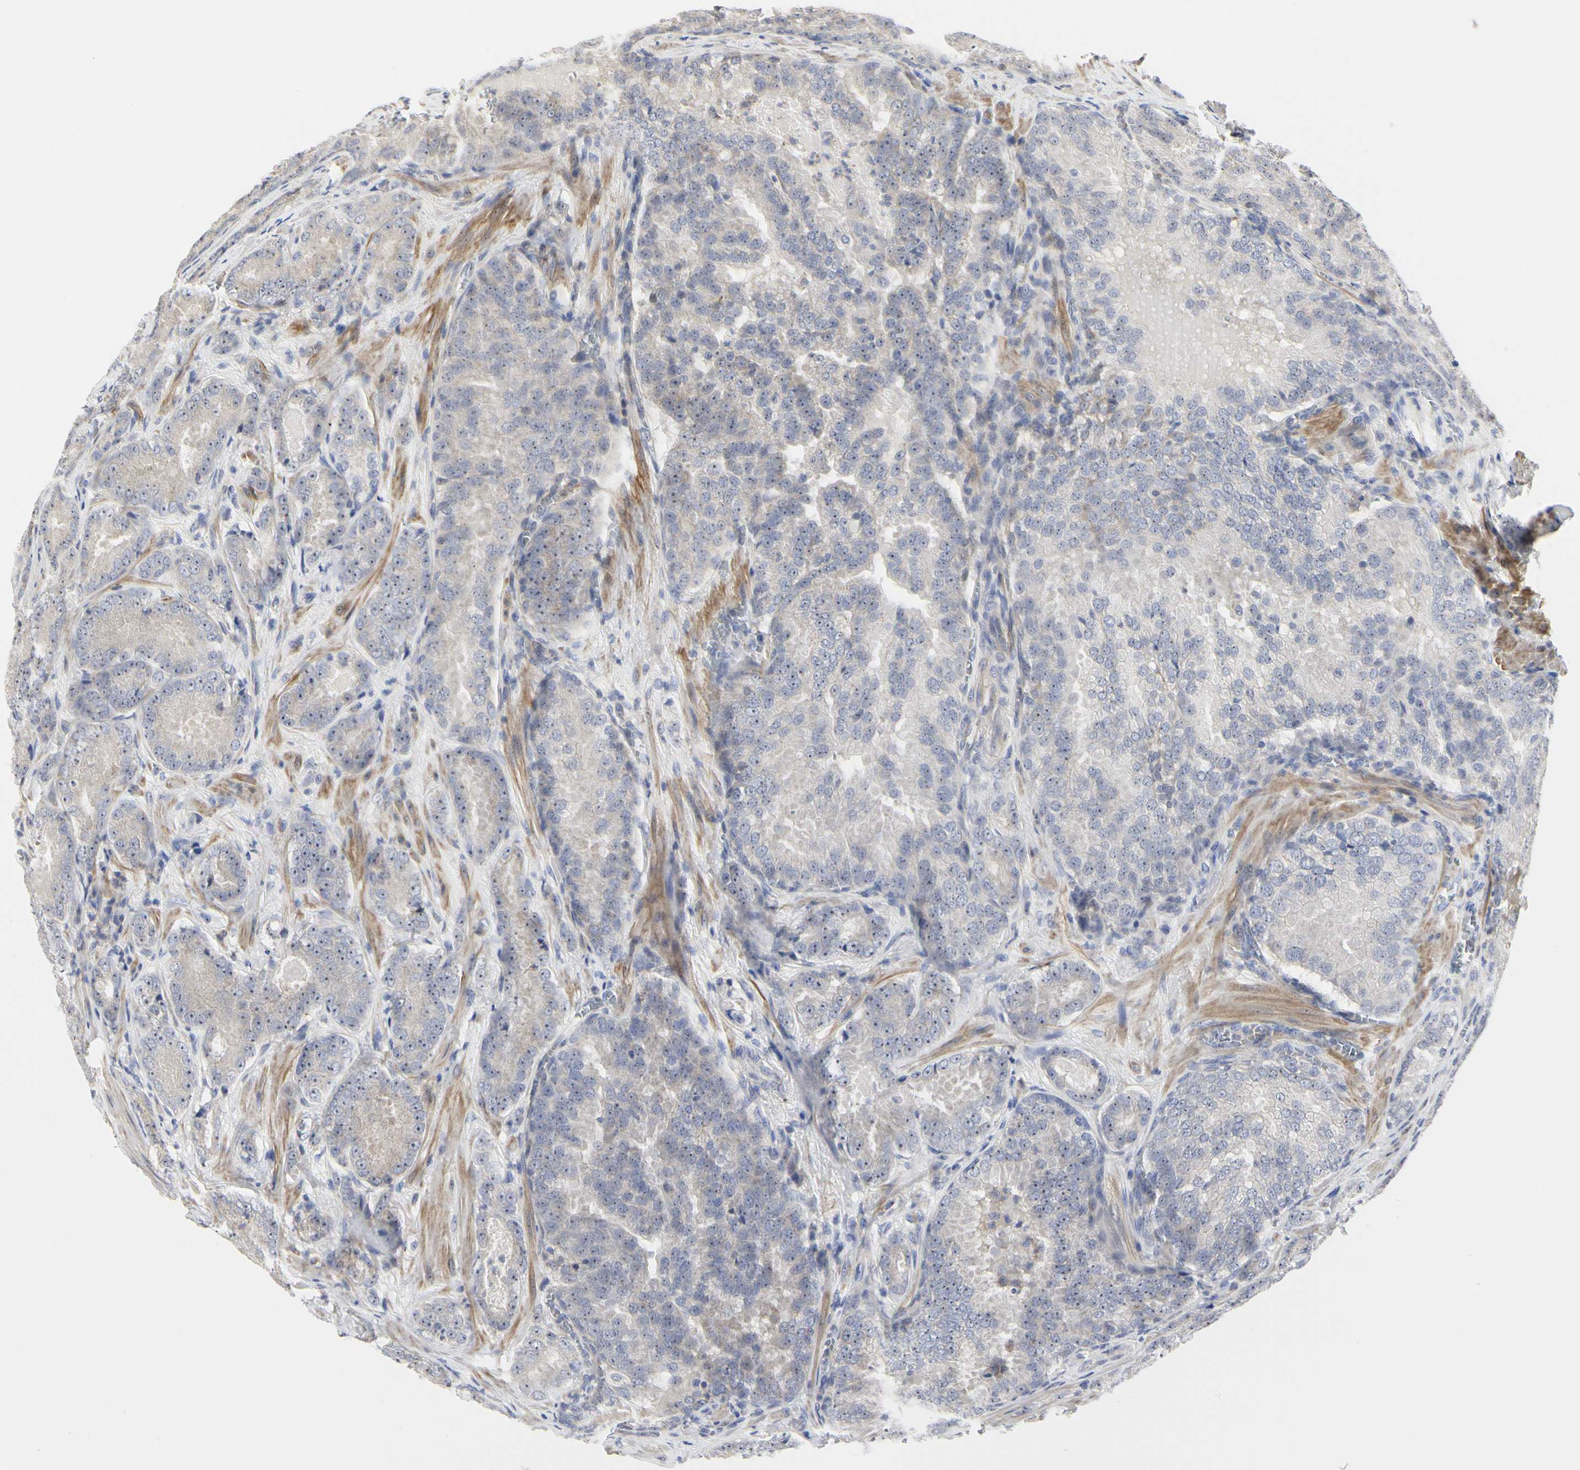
{"staining": {"intensity": "weak", "quantity": "25%-75%", "location": "cytoplasmic/membranous"}, "tissue": "prostate cancer", "cell_type": "Tumor cells", "image_type": "cancer", "snomed": [{"axis": "morphology", "description": "Adenocarcinoma, High grade"}, {"axis": "topography", "description": "Prostate"}], "caption": "The immunohistochemical stain highlights weak cytoplasmic/membranous positivity in tumor cells of prostate cancer (high-grade adenocarcinoma) tissue.", "gene": "SHANK2", "patient": {"sex": "male", "age": 64}}